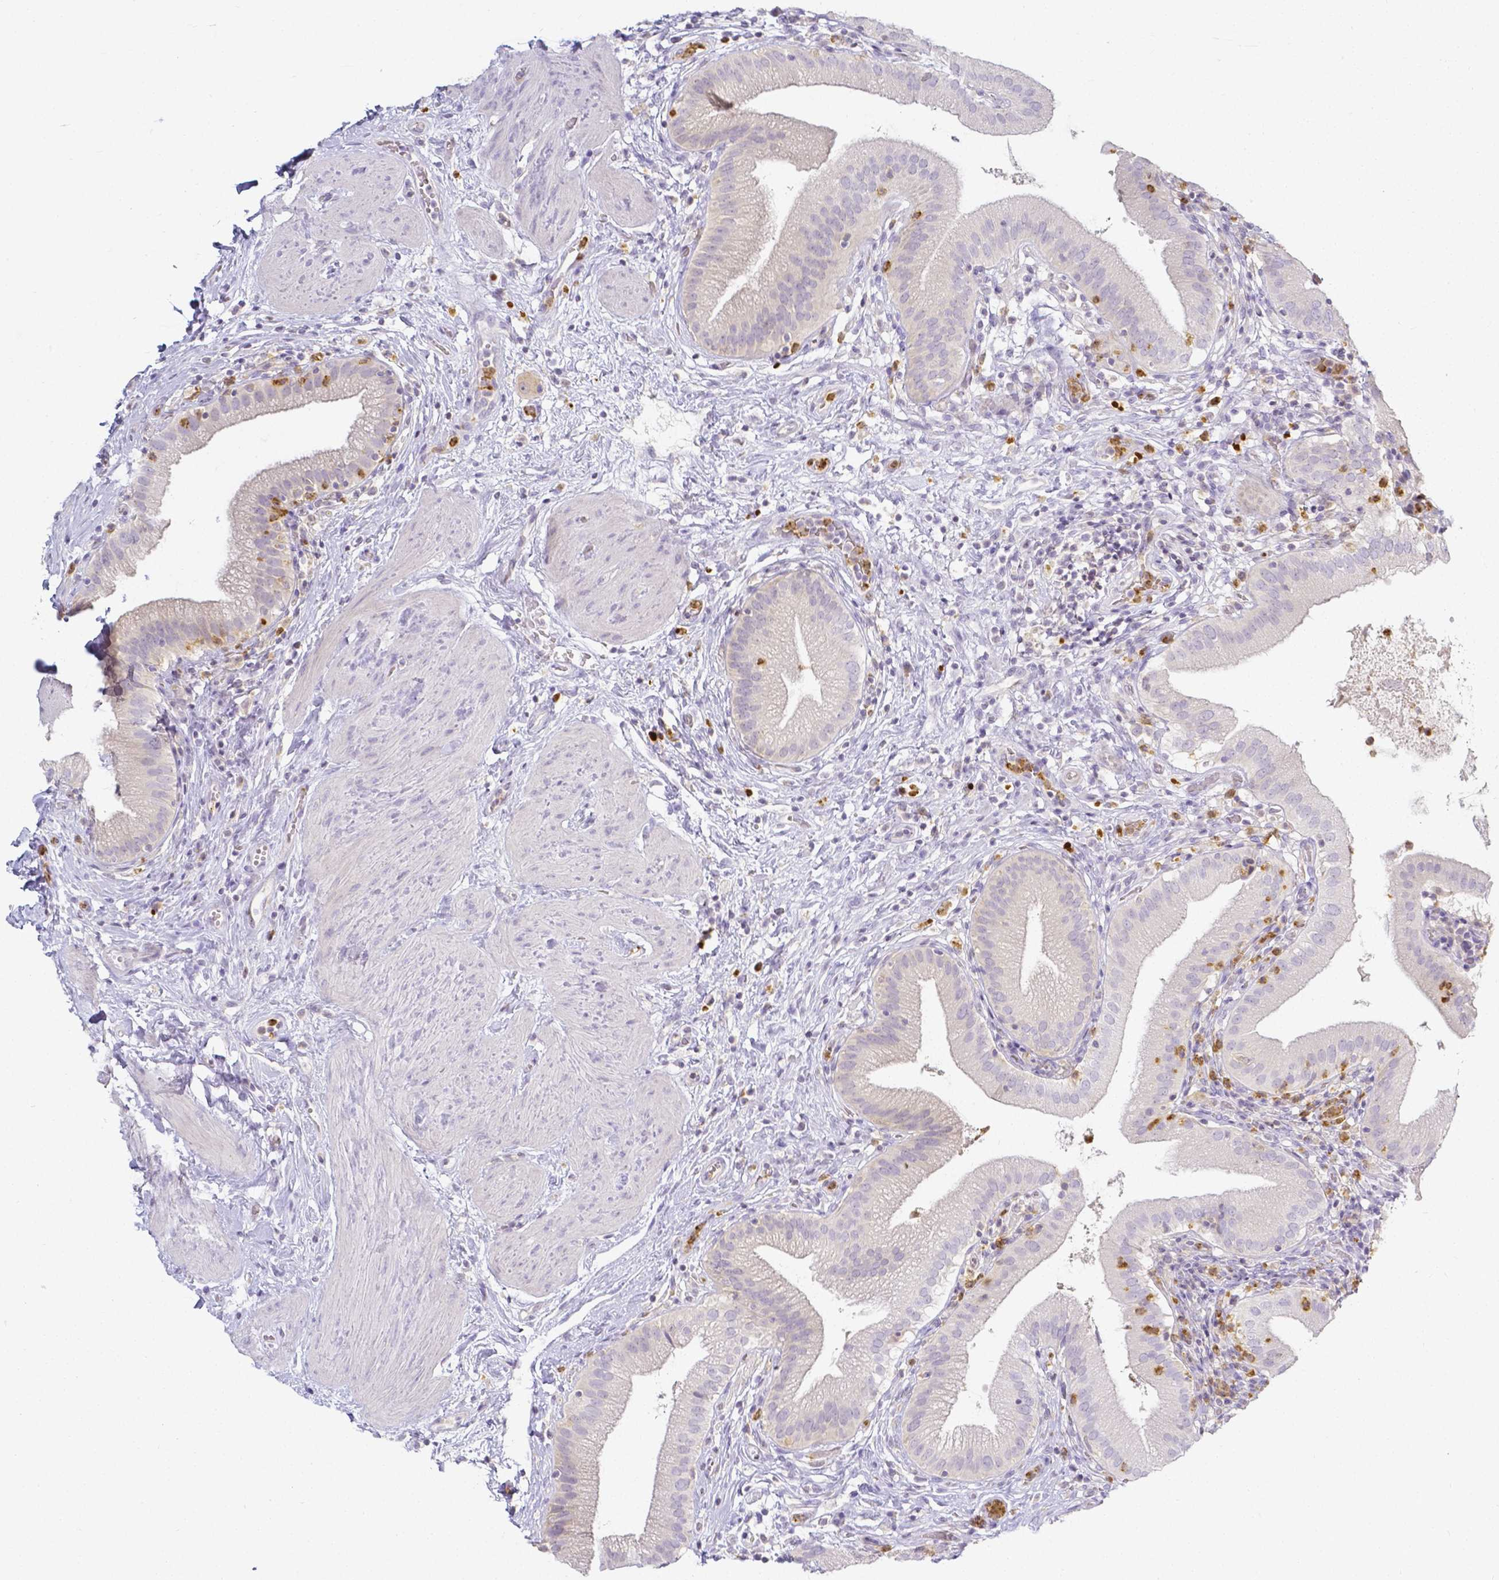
{"staining": {"intensity": "negative", "quantity": "none", "location": "none"}, "tissue": "gallbladder", "cell_type": "Glandular cells", "image_type": "normal", "snomed": [{"axis": "morphology", "description": "Normal tissue, NOS"}, {"axis": "topography", "description": "Gallbladder"}], "caption": "The micrograph exhibits no staining of glandular cells in benign gallbladder. (Brightfield microscopy of DAB immunohistochemistry at high magnification).", "gene": "KCNH1", "patient": {"sex": "female", "age": 65}}